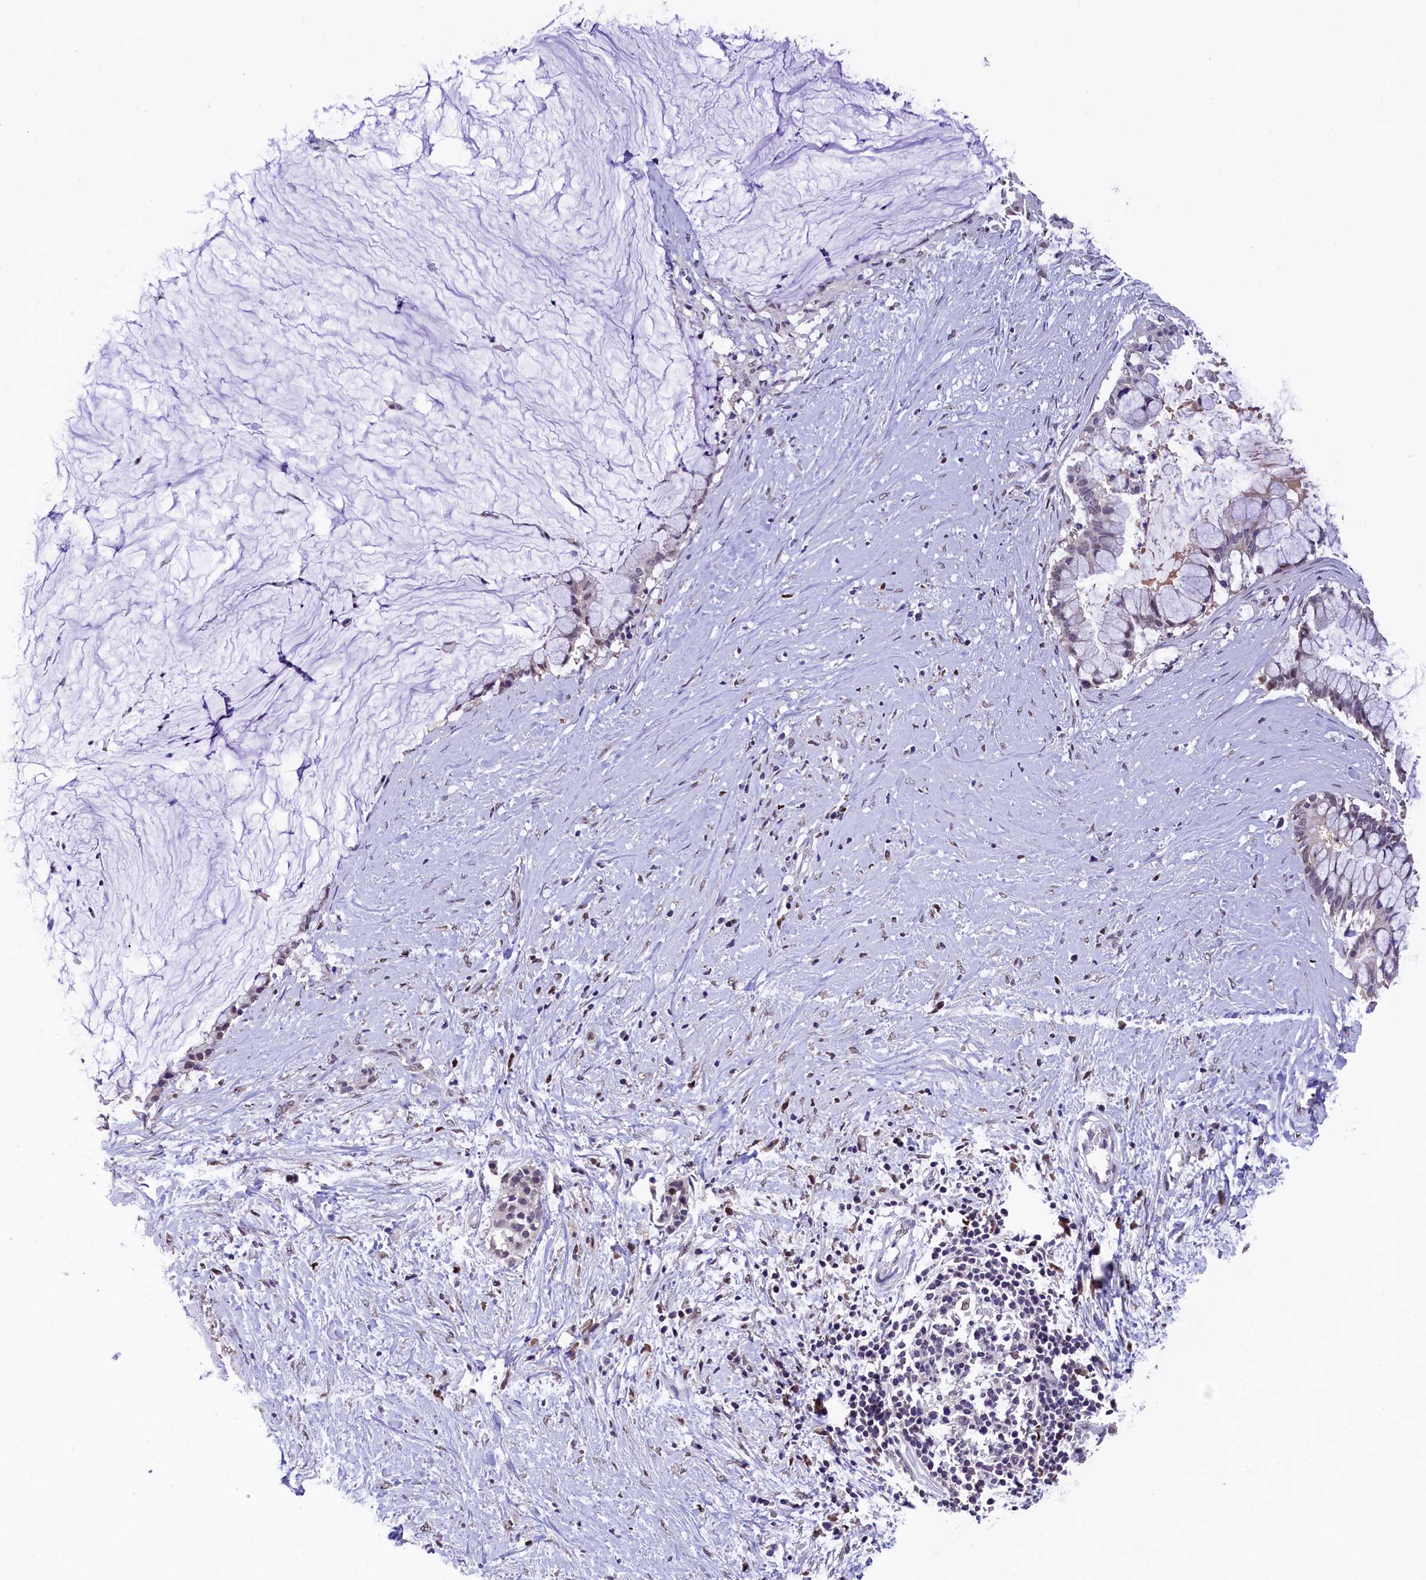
{"staining": {"intensity": "weak", "quantity": "<25%", "location": "nuclear"}, "tissue": "pancreatic cancer", "cell_type": "Tumor cells", "image_type": "cancer", "snomed": [{"axis": "morphology", "description": "Adenocarcinoma, NOS"}, {"axis": "topography", "description": "Pancreas"}], "caption": "An immunohistochemistry (IHC) micrograph of pancreatic cancer is shown. There is no staining in tumor cells of pancreatic cancer. The staining was performed using DAB (3,3'-diaminobenzidine) to visualize the protein expression in brown, while the nuclei were stained in blue with hematoxylin (Magnification: 20x).", "gene": "HECTD4", "patient": {"sex": "male", "age": 41}}